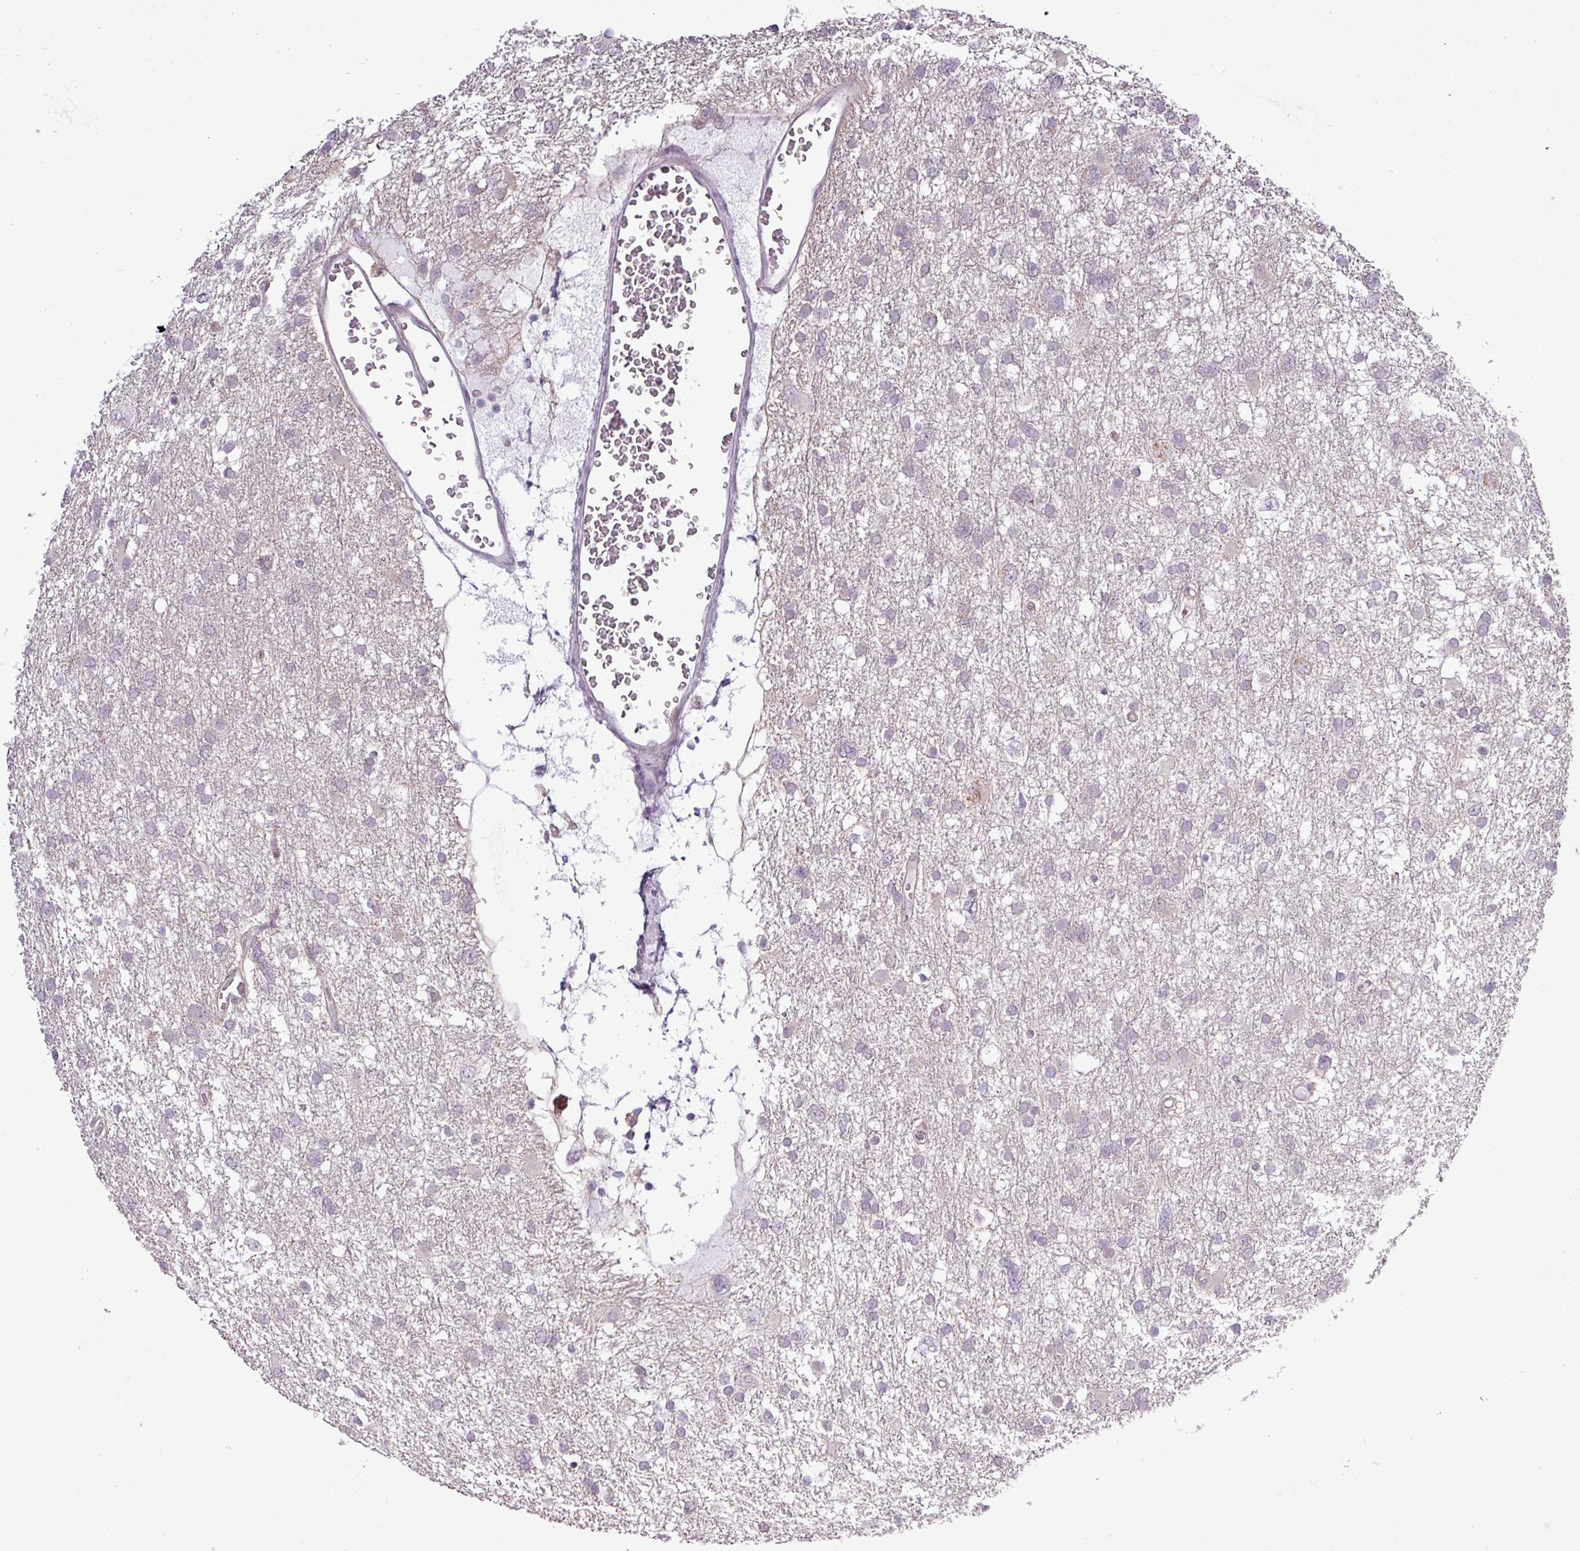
{"staining": {"intensity": "negative", "quantity": "none", "location": "none"}, "tissue": "glioma", "cell_type": "Tumor cells", "image_type": "cancer", "snomed": [{"axis": "morphology", "description": "Glioma, malignant, High grade"}, {"axis": "topography", "description": "Brain"}], "caption": "IHC photomicrograph of glioma stained for a protein (brown), which exhibits no positivity in tumor cells.", "gene": "GPT2", "patient": {"sex": "male", "age": 61}}